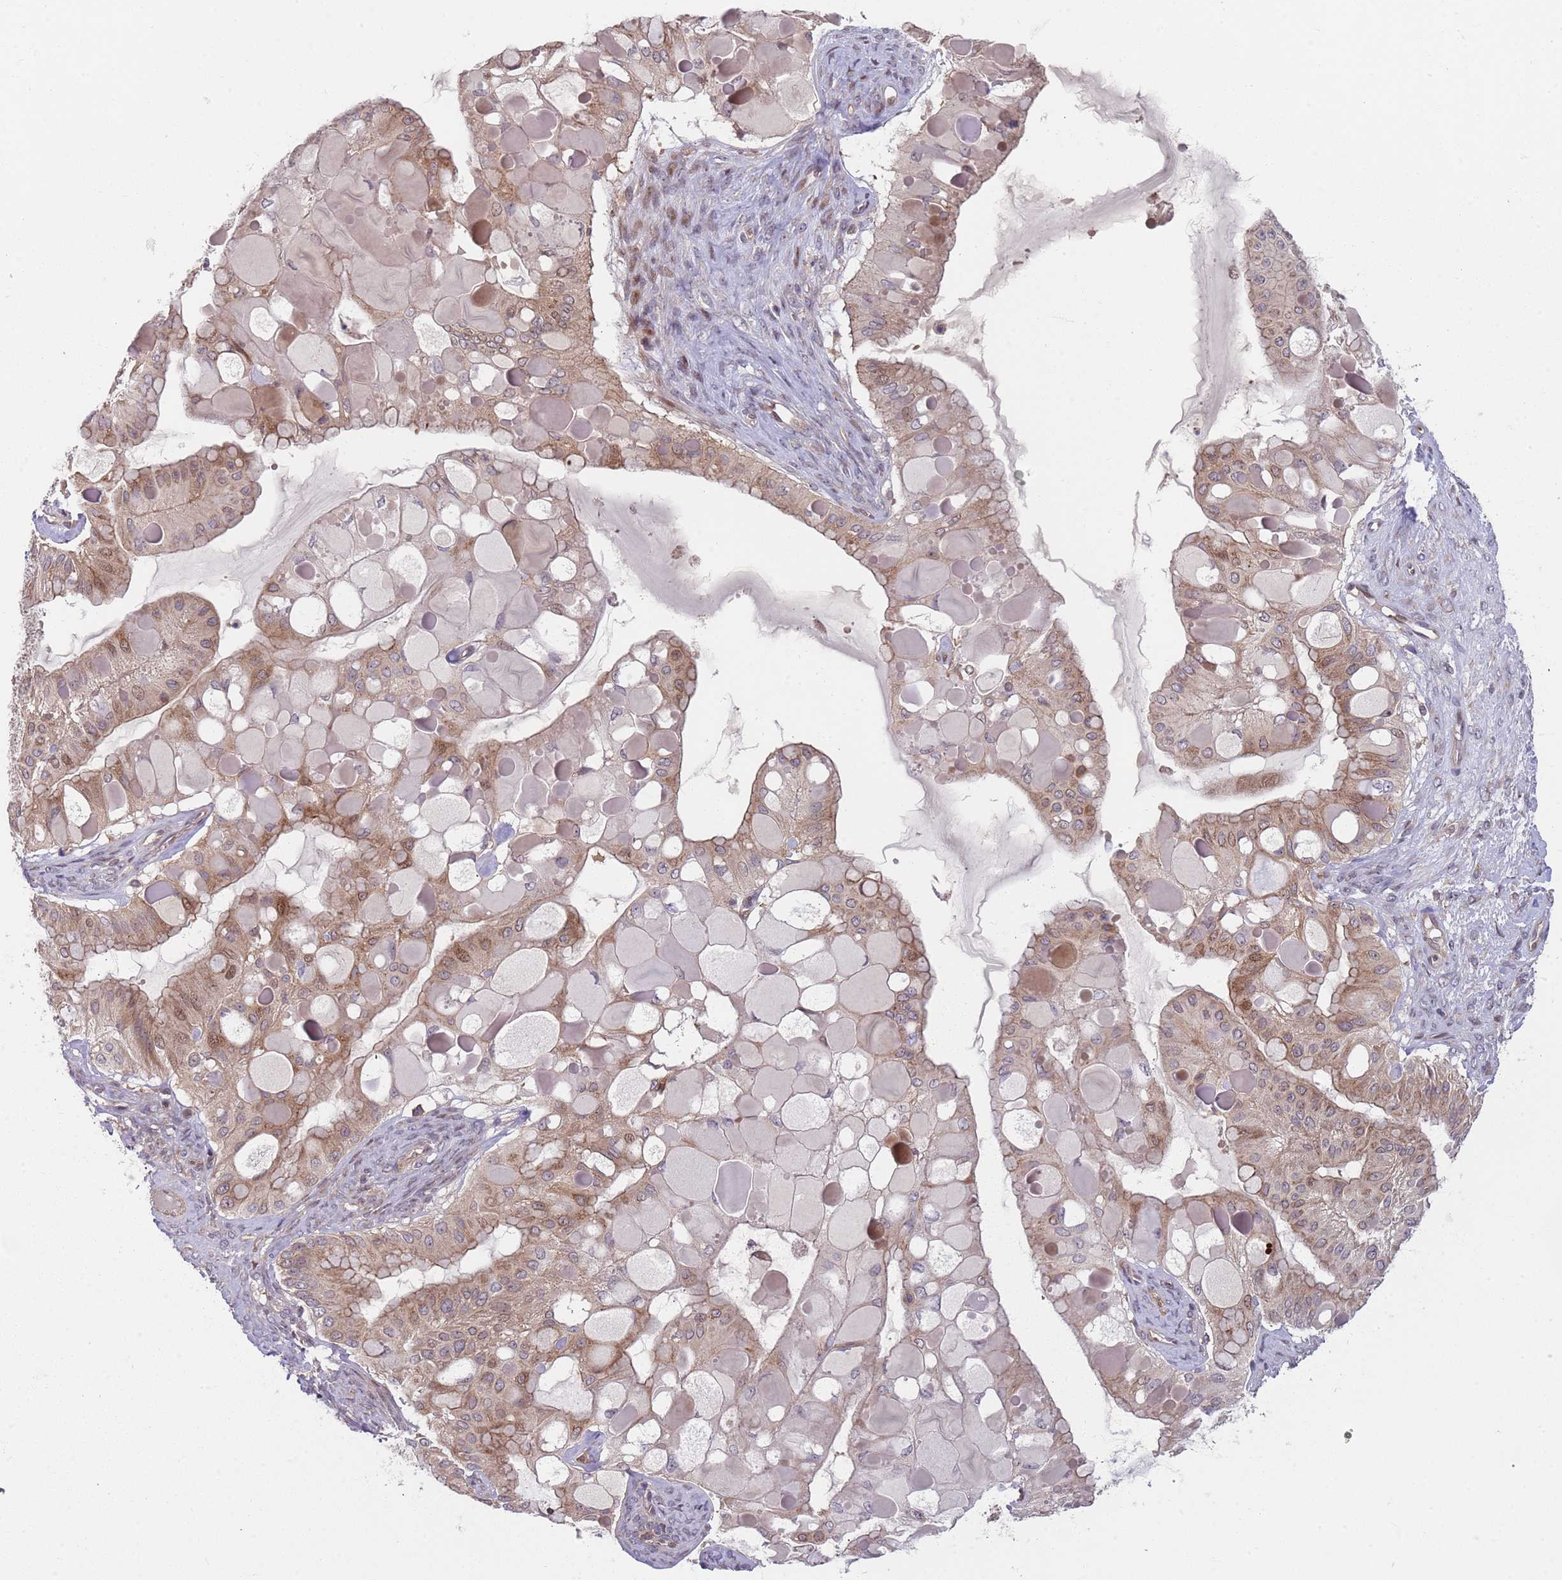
{"staining": {"intensity": "moderate", "quantity": "25%-75%", "location": "cytoplasmic/membranous,nuclear"}, "tissue": "ovarian cancer", "cell_type": "Tumor cells", "image_type": "cancer", "snomed": [{"axis": "morphology", "description": "Cystadenocarcinoma, mucinous, NOS"}, {"axis": "topography", "description": "Ovary"}], "caption": "Ovarian cancer (mucinous cystadenocarcinoma) was stained to show a protein in brown. There is medium levels of moderate cytoplasmic/membranous and nuclear expression in approximately 25%-75% of tumor cells.", "gene": "GGA1", "patient": {"sex": "female", "age": 61}}